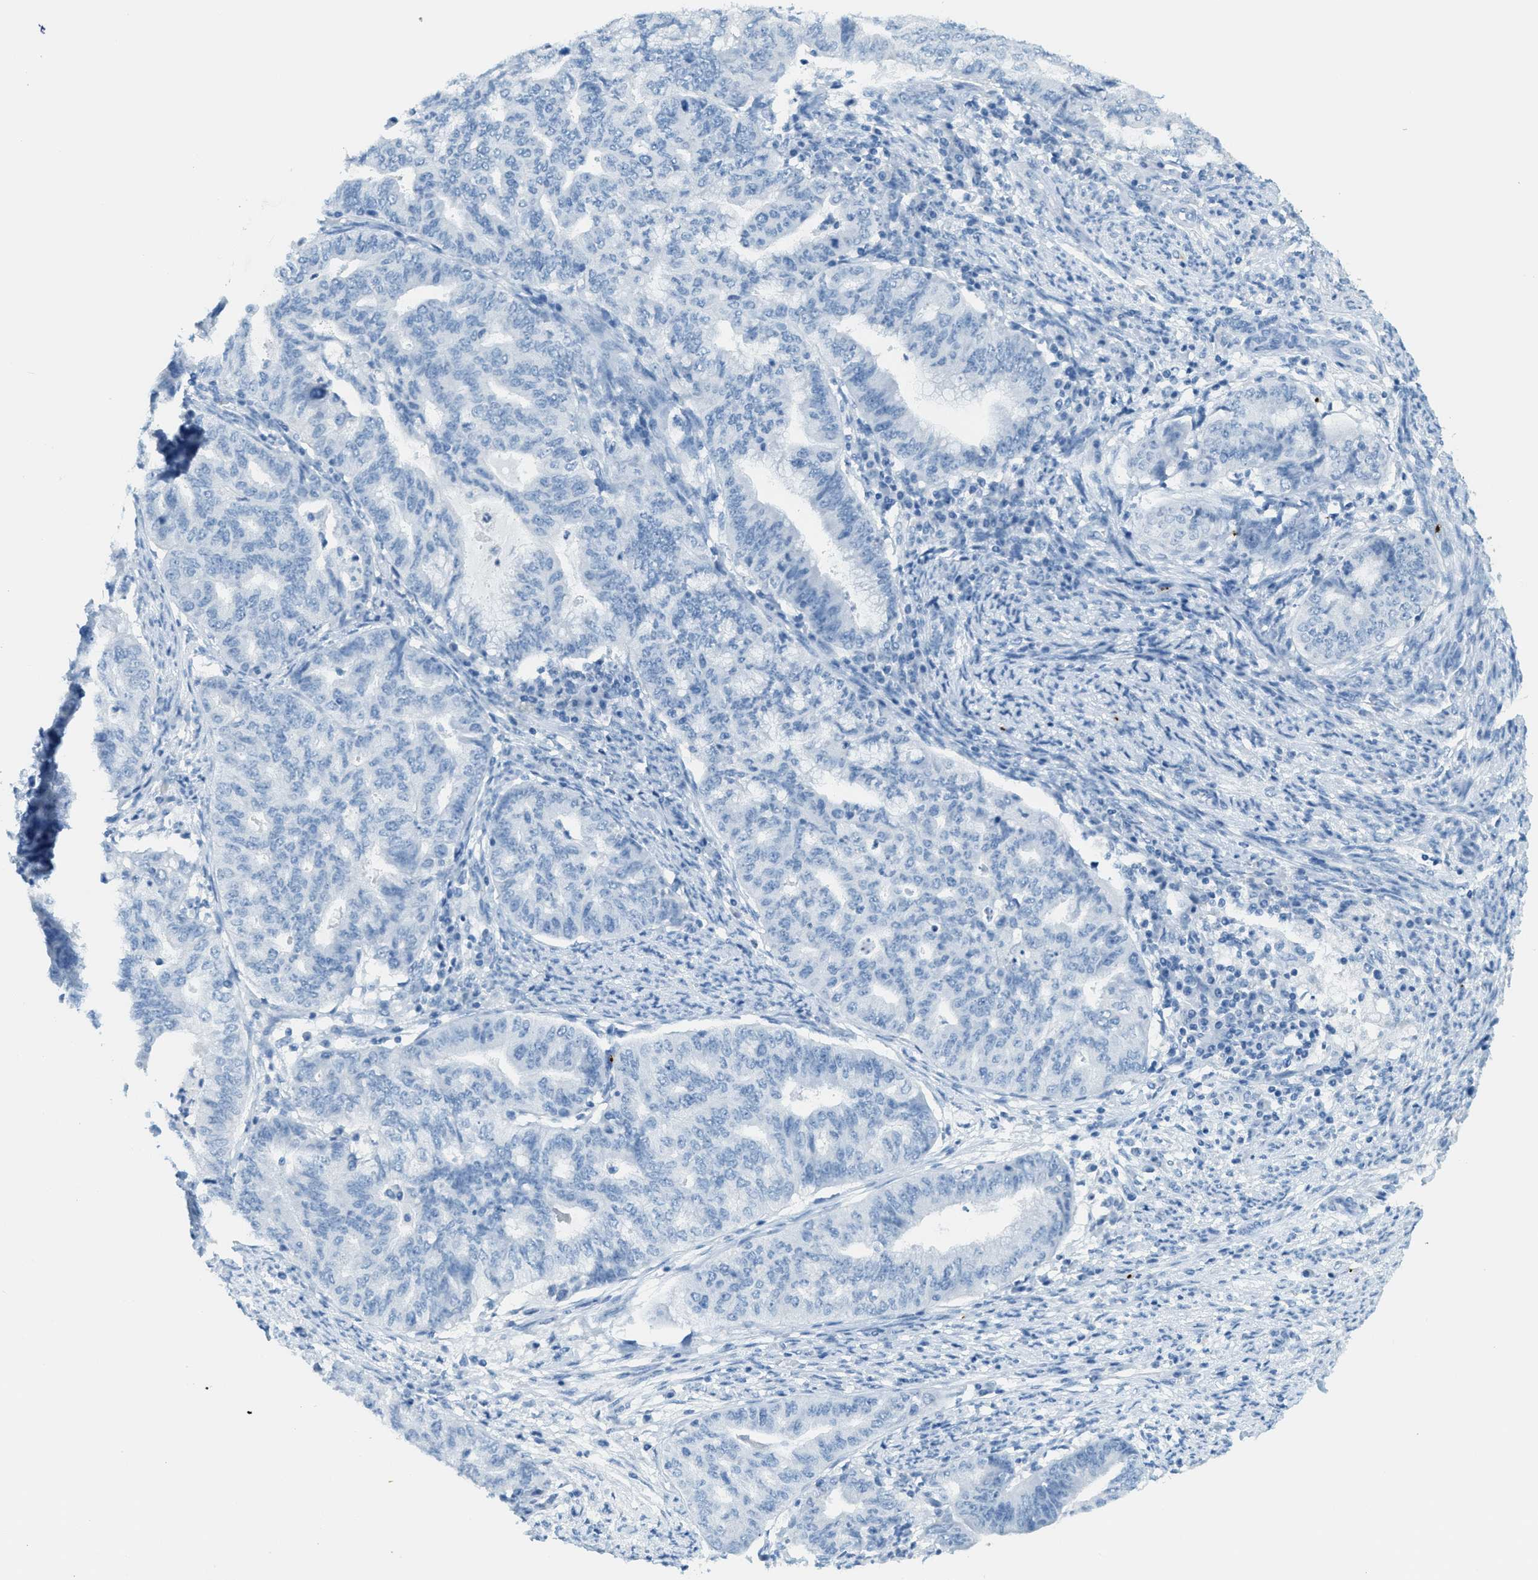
{"staining": {"intensity": "negative", "quantity": "none", "location": "none"}, "tissue": "endometrial cancer", "cell_type": "Tumor cells", "image_type": "cancer", "snomed": [{"axis": "morphology", "description": "Adenocarcinoma, NOS"}, {"axis": "topography", "description": "Endometrium"}], "caption": "IHC micrograph of endometrial adenocarcinoma stained for a protein (brown), which displays no expression in tumor cells. (DAB (3,3'-diaminobenzidine) immunohistochemistry (IHC) with hematoxylin counter stain).", "gene": "PPBP", "patient": {"sex": "female", "age": 79}}